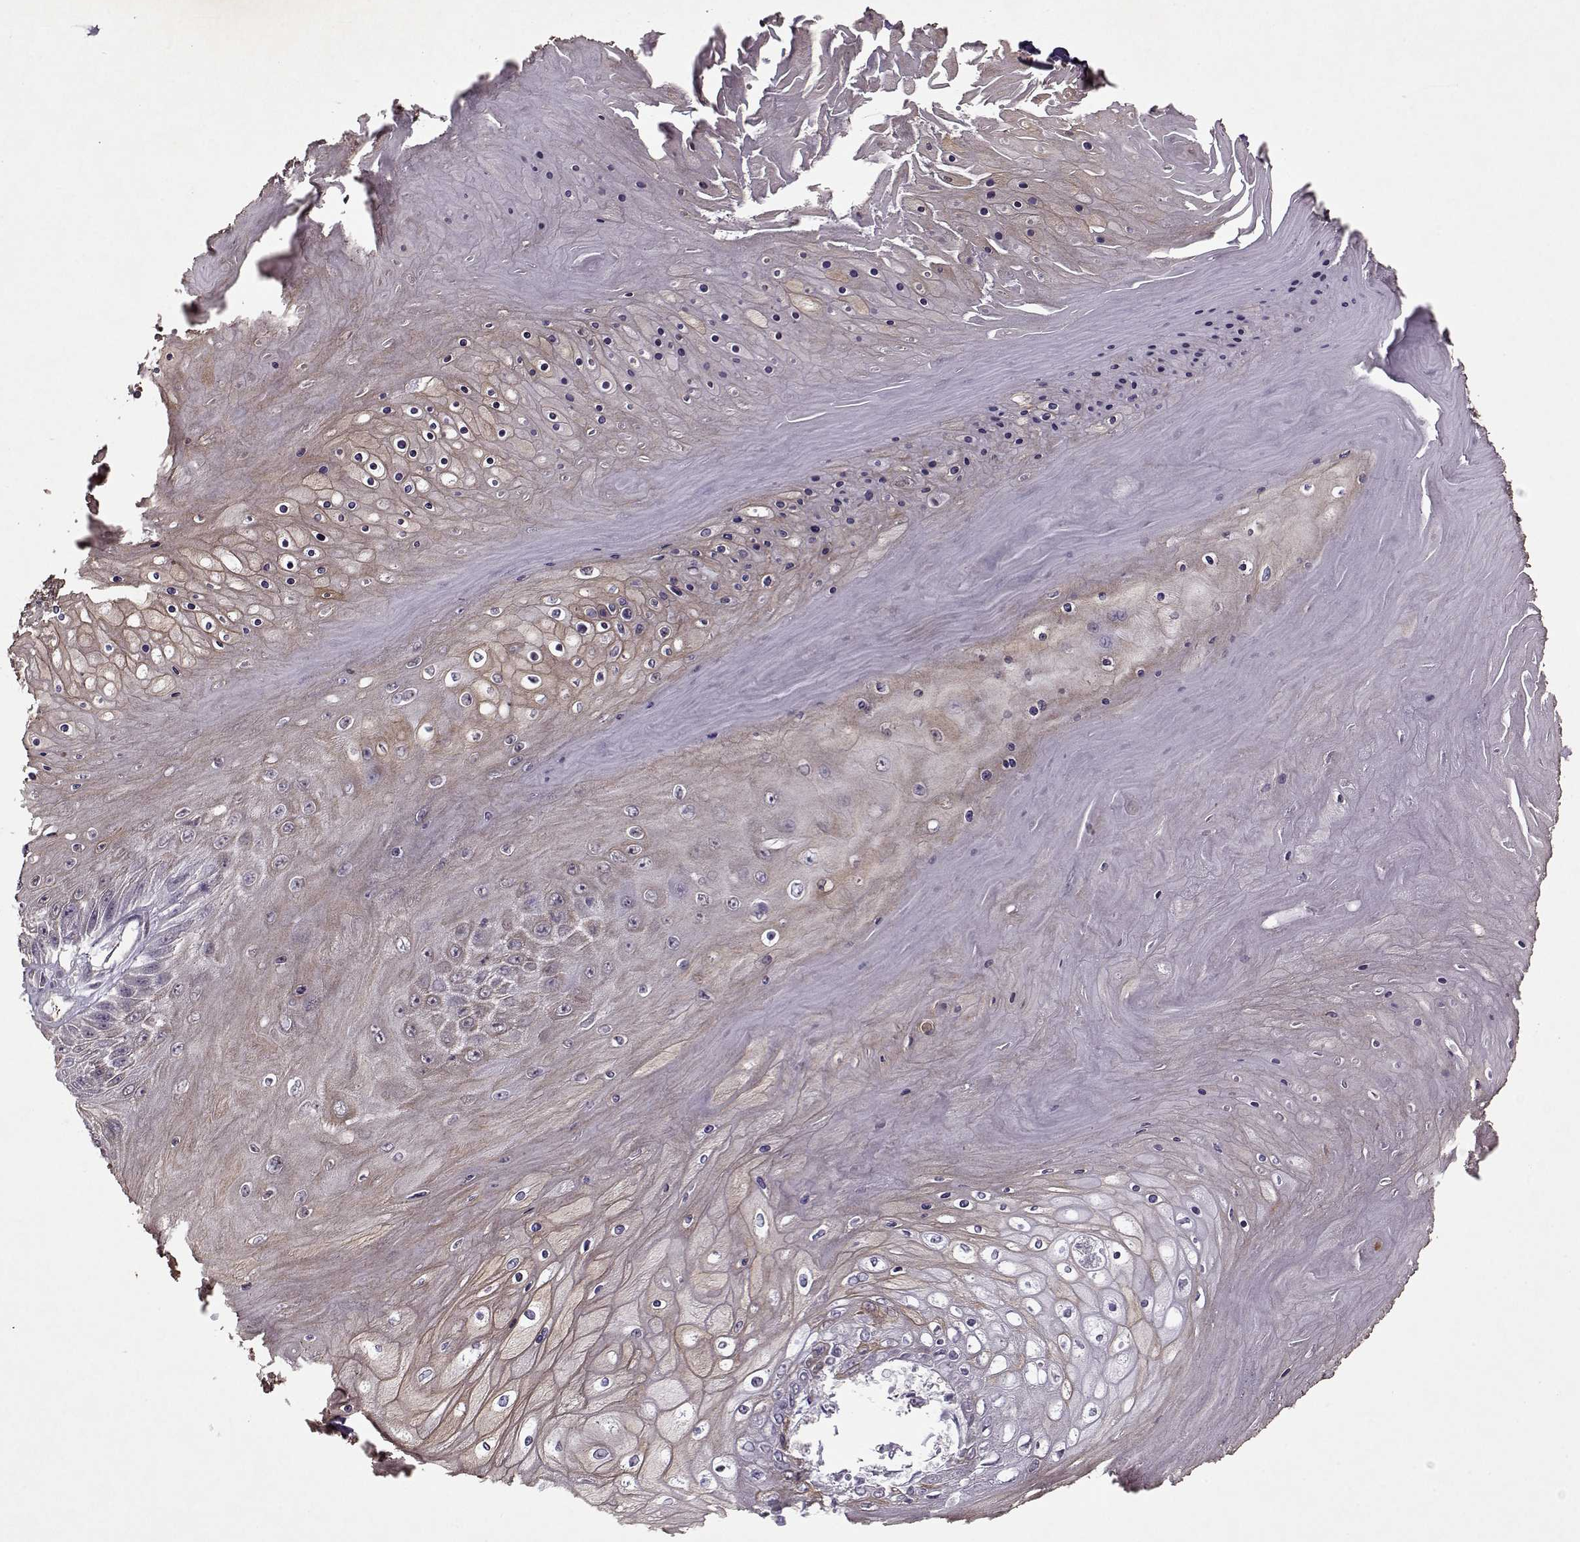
{"staining": {"intensity": "weak", "quantity": "25%-75%", "location": "cytoplasmic/membranous"}, "tissue": "skin cancer", "cell_type": "Tumor cells", "image_type": "cancer", "snomed": [{"axis": "morphology", "description": "Squamous cell carcinoma, NOS"}, {"axis": "topography", "description": "Skin"}], "caption": "Tumor cells display low levels of weak cytoplasmic/membranous expression in approximately 25%-75% of cells in skin squamous cell carcinoma.", "gene": "KRT9", "patient": {"sex": "male", "age": 62}}